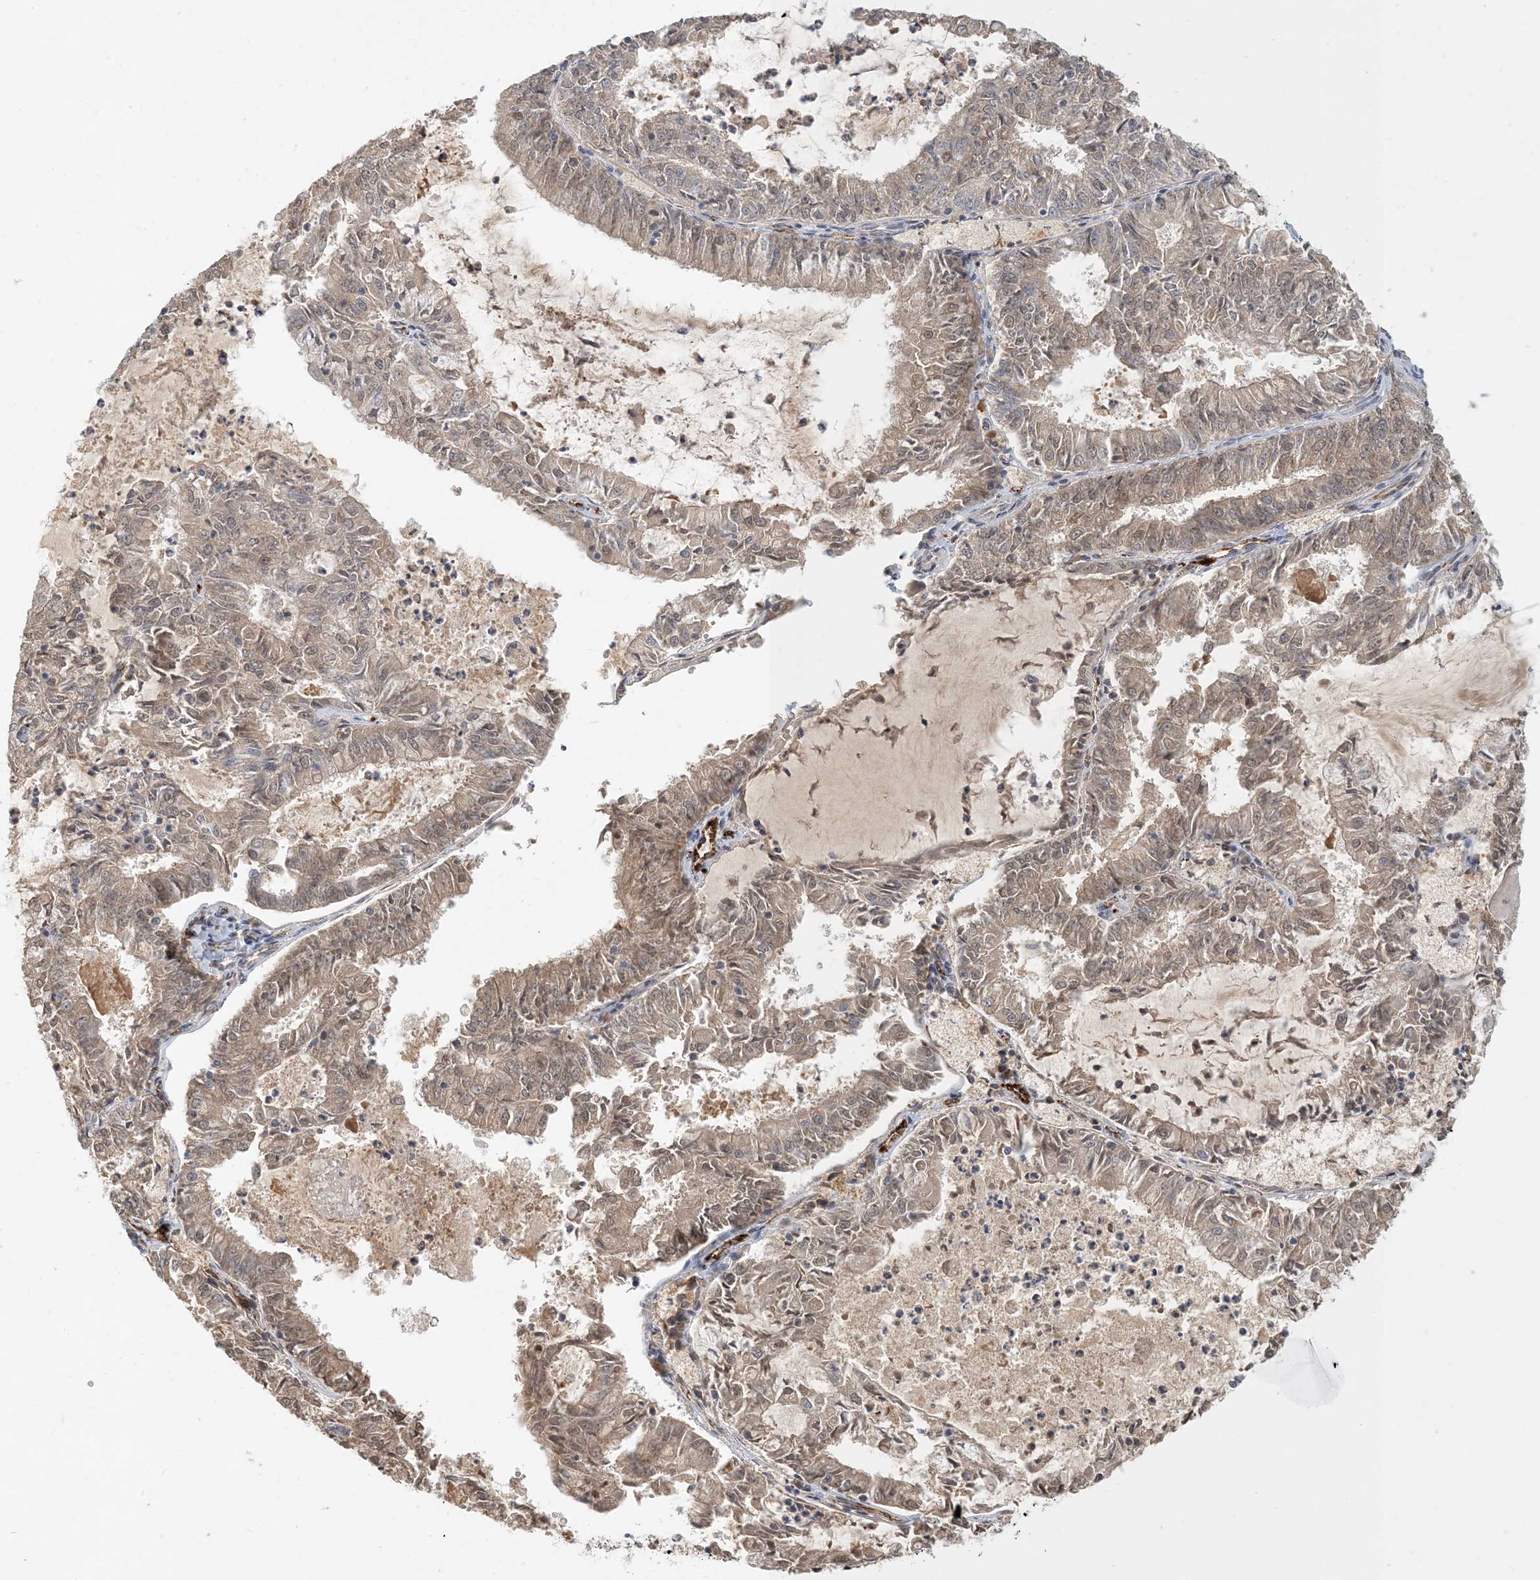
{"staining": {"intensity": "weak", "quantity": ">75%", "location": "cytoplasmic/membranous"}, "tissue": "endometrial cancer", "cell_type": "Tumor cells", "image_type": "cancer", "snomed": [{"axis": "morphology", "description": "Adenocarcinoma, NOS"}, {"axis": "topography", "description": "Endometrium"}], "caption": "Protein staining of adenocarcinoma (endometrial) tissue reveals weak cytoplasmic/membranous expression in approximately >75% of tumor cells. (DAB IHC with brightfield microscopy, high magnification).", "gene": "ZBTB3", "patient": {"sex": "female", "age": 57}}